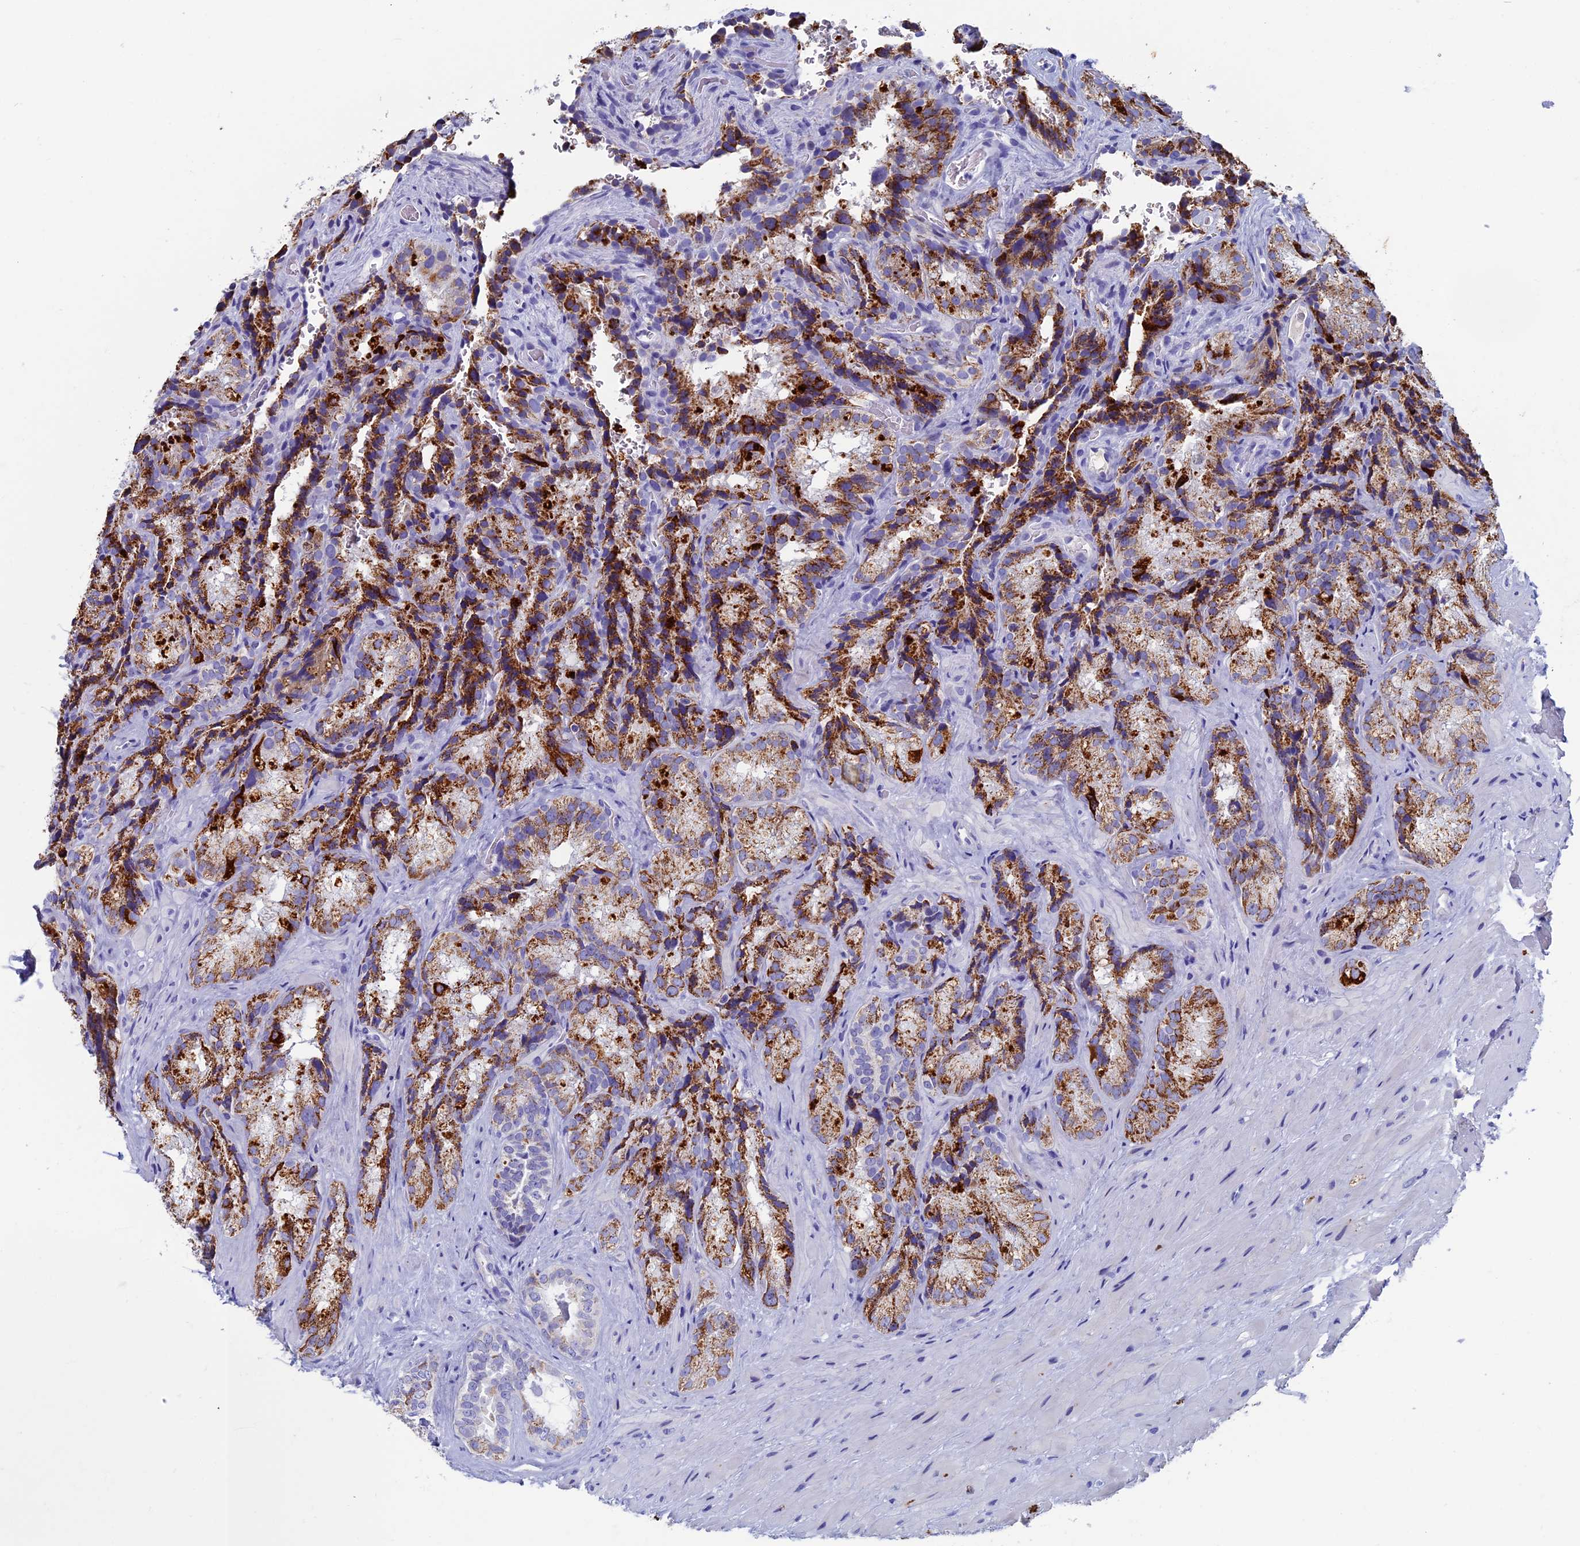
{"staining": {"intensity": "strong", "quantity": "25%-75%", "location": "cytoplasmic/membranous"}, "tissue": "seminal vesicle", "cell_type": "Glandular cells", "image_type": "normal", "snomed": [{"axis": "morphology", "description": "Normal tissue, NOS"}, {"axis": "topography", "description": "Seminal veicle"}], "caption": "IHC of benign seminal vesicle displays high levels of strong cytoplasmic/membranous staining in approximately 25%-75% of glandular cells.", "gene": "OAT", "patient": {"sex": "male", "age": 58}}